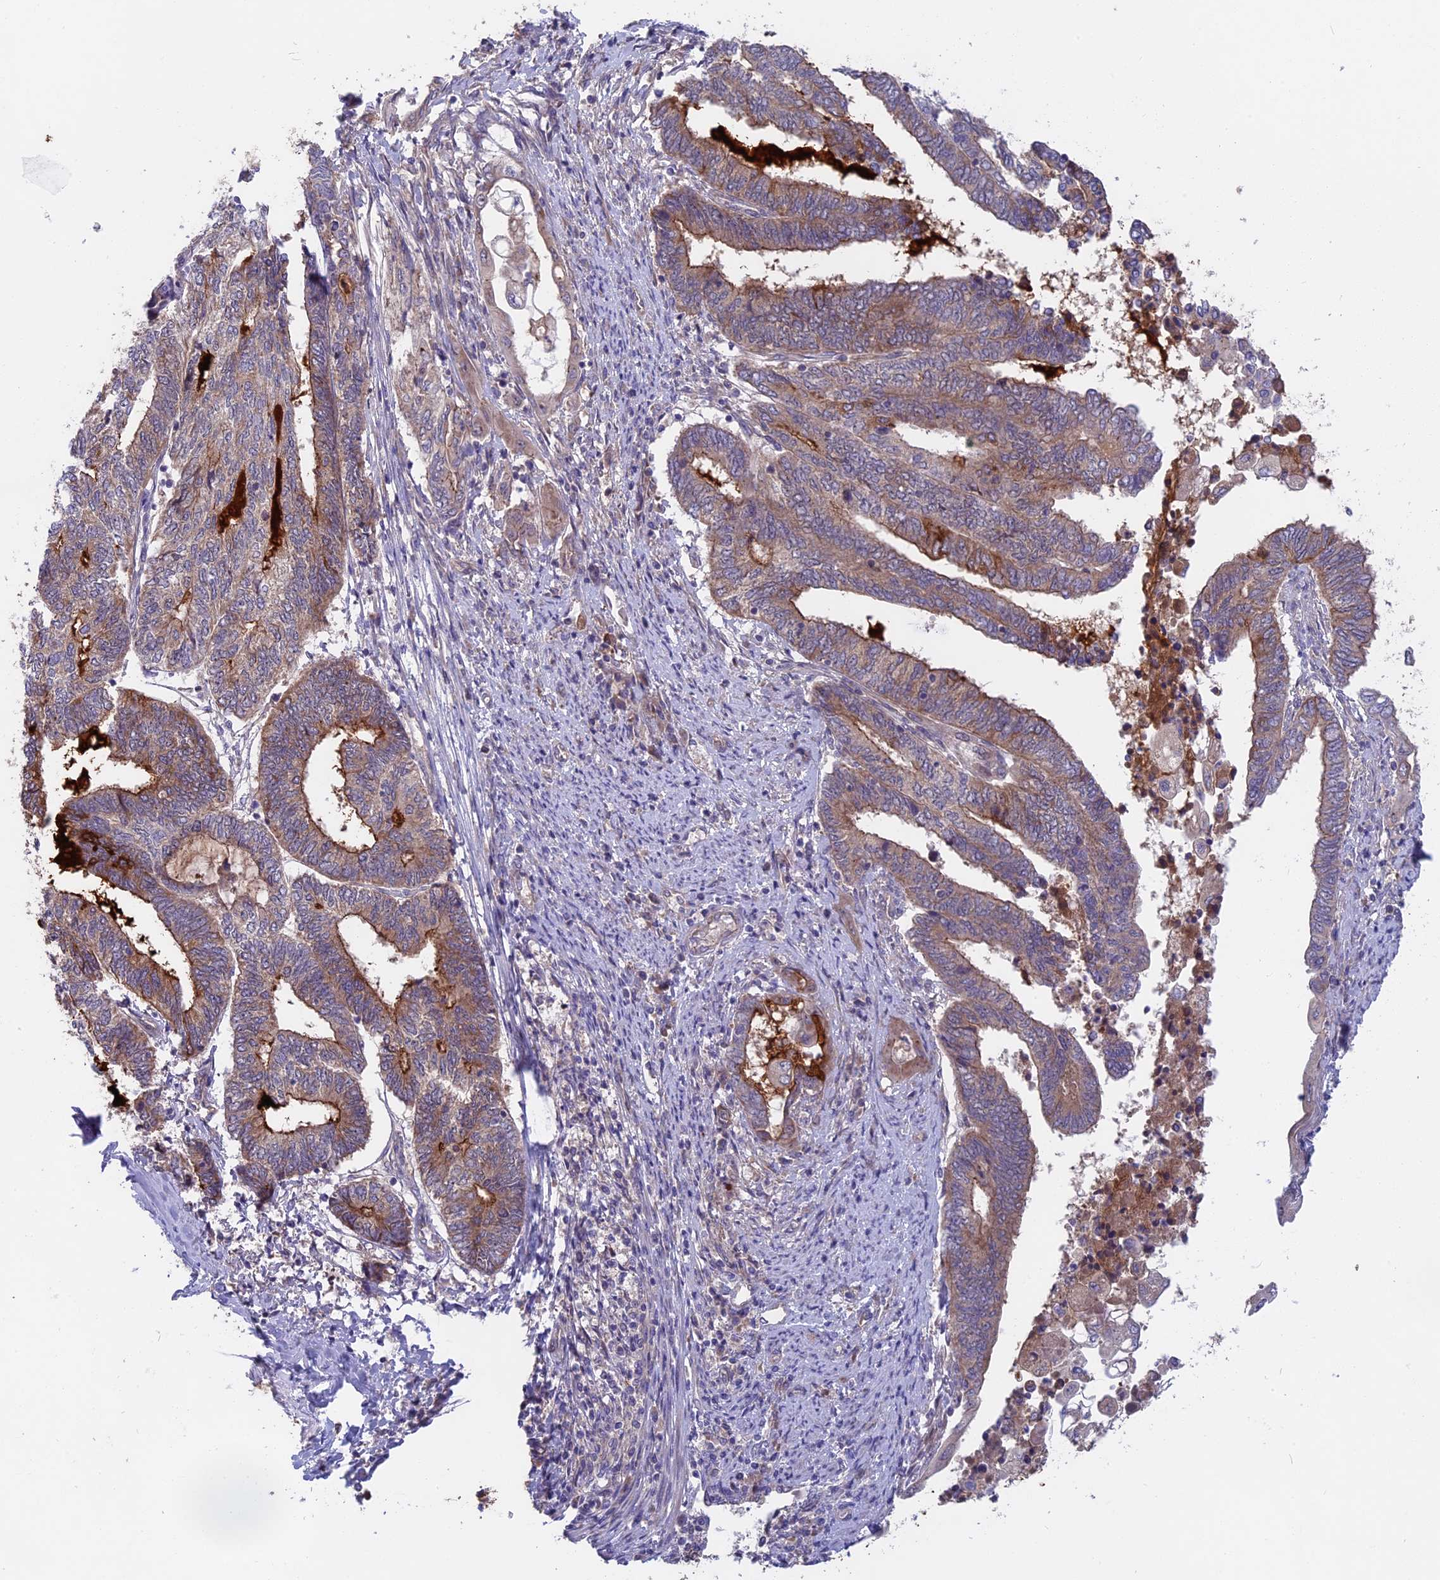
{"staining": {"intensity": "moderate", "quantity": ">75%", "location": "cytoplasmic/membranous"}, "tissue": "endometrial cancer", "cell_type": "Tumor cells", "image_type": "cancer", "snomed": [{"axis": "morphology", "description": "Adenocarcinoma, NOS"}, {"axis": "topography", "description": "Uterus"}, {"axis": "topography", "description": "Endometrium"}], "caption": "Adenocarcinoma (endometrial) stained for a protein (brown) demonstrates moderate cytoplasmic/membranous positive positivity in about >75% of tumor cells.", "gene": "TENT4B", "patient": {"sex": "female", "age": 70}}